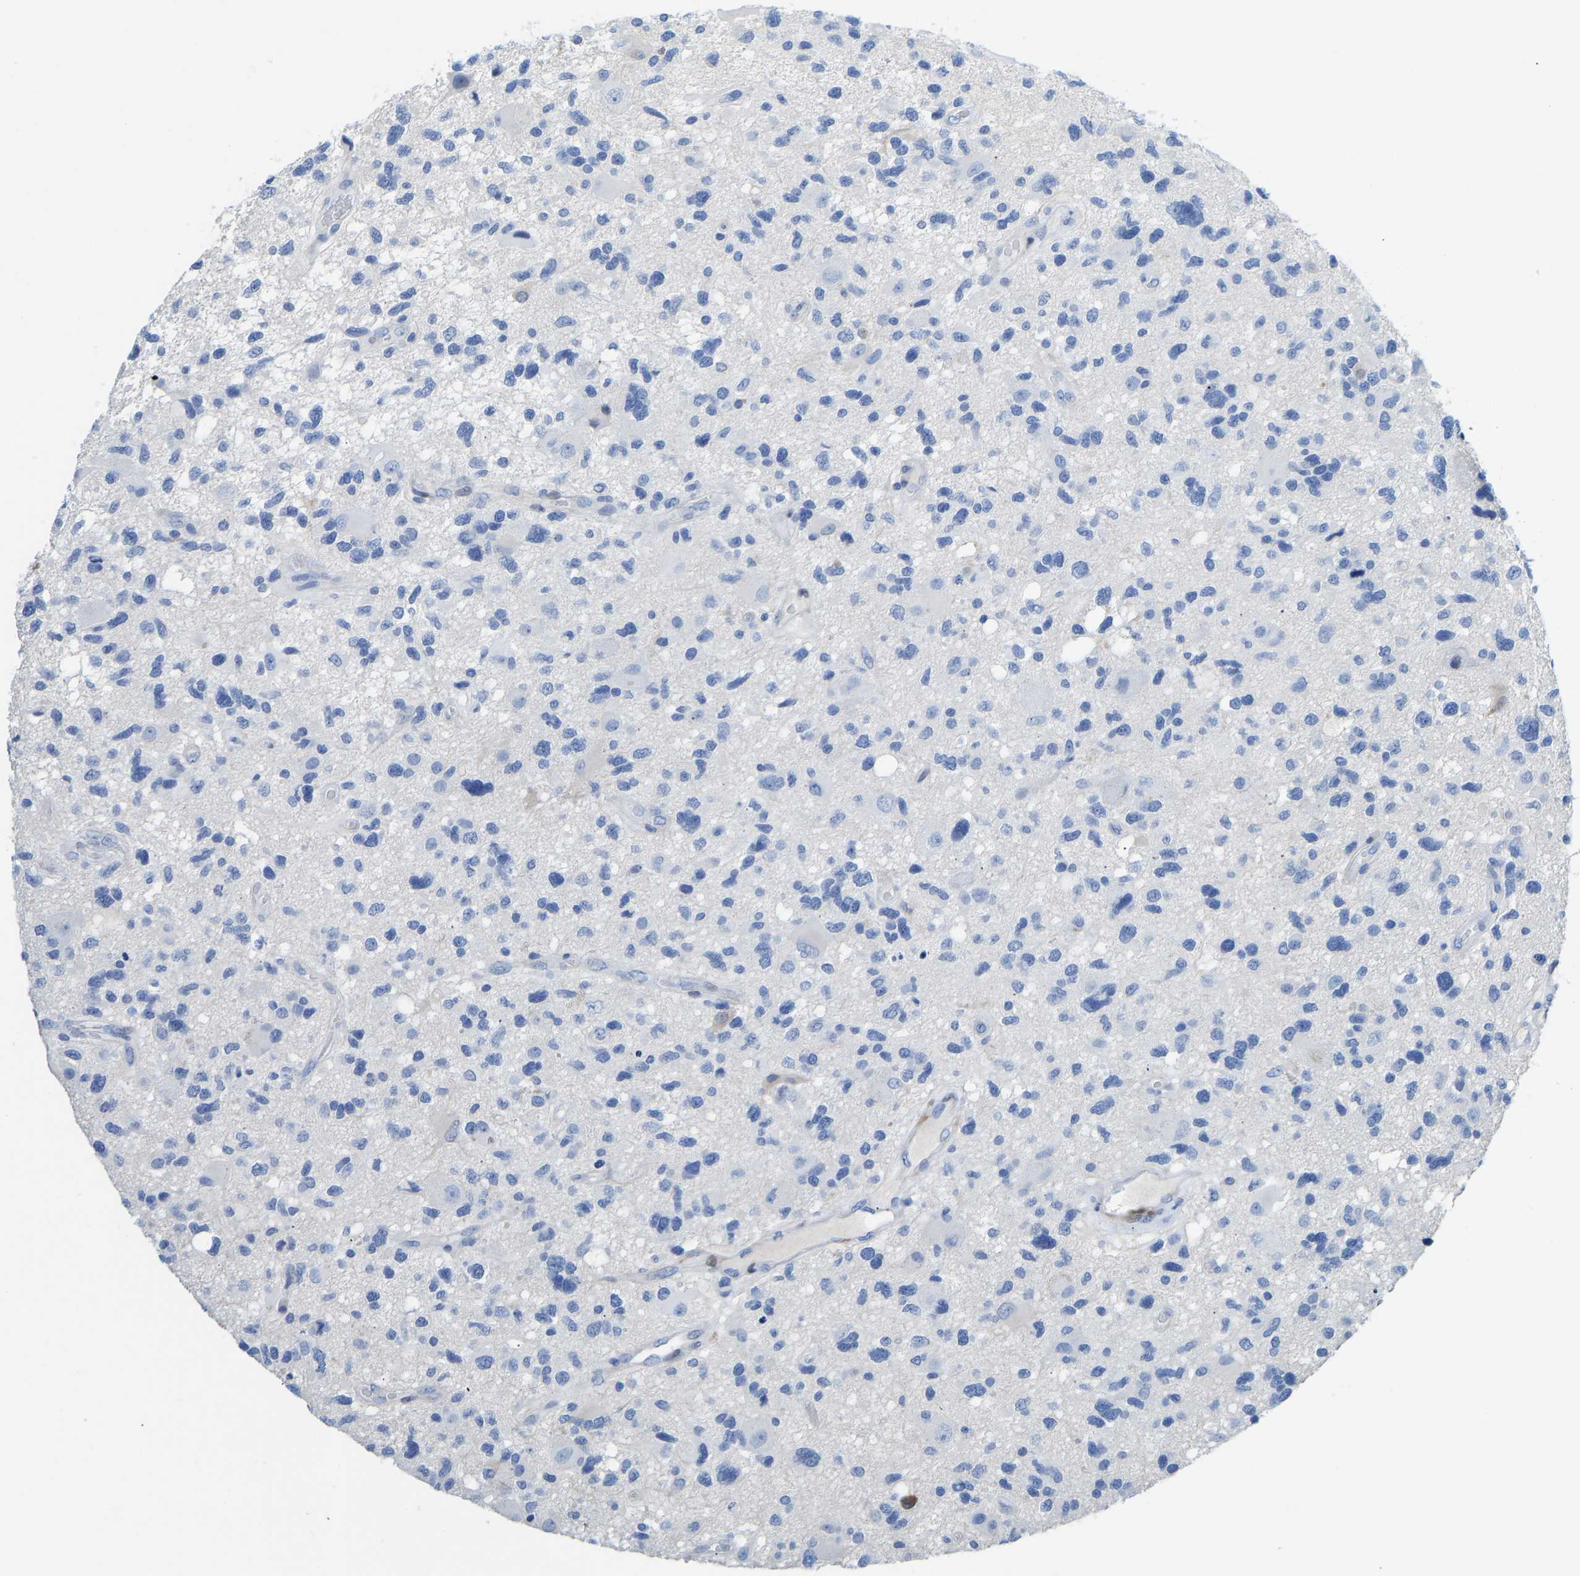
{"staining": {"intensity": "negative", "quantity": "none", "location": "none"}, "tissue": "glioma", "cell_type": "Tumor cells", "image_type": "cancer", "snomed": [{"axis": "morphology", "description": "Glioma, malignant, High grade"}, {"axis": "topography", "description": "Brain"}], "caption": "Immunohistochemistry image of high-grade glioma (malignant) stained for a protein (brown), which reveals no expression in tumor cells.", "gene": "NKAIN3", "patient": {"sex": "male", "age": 33}}